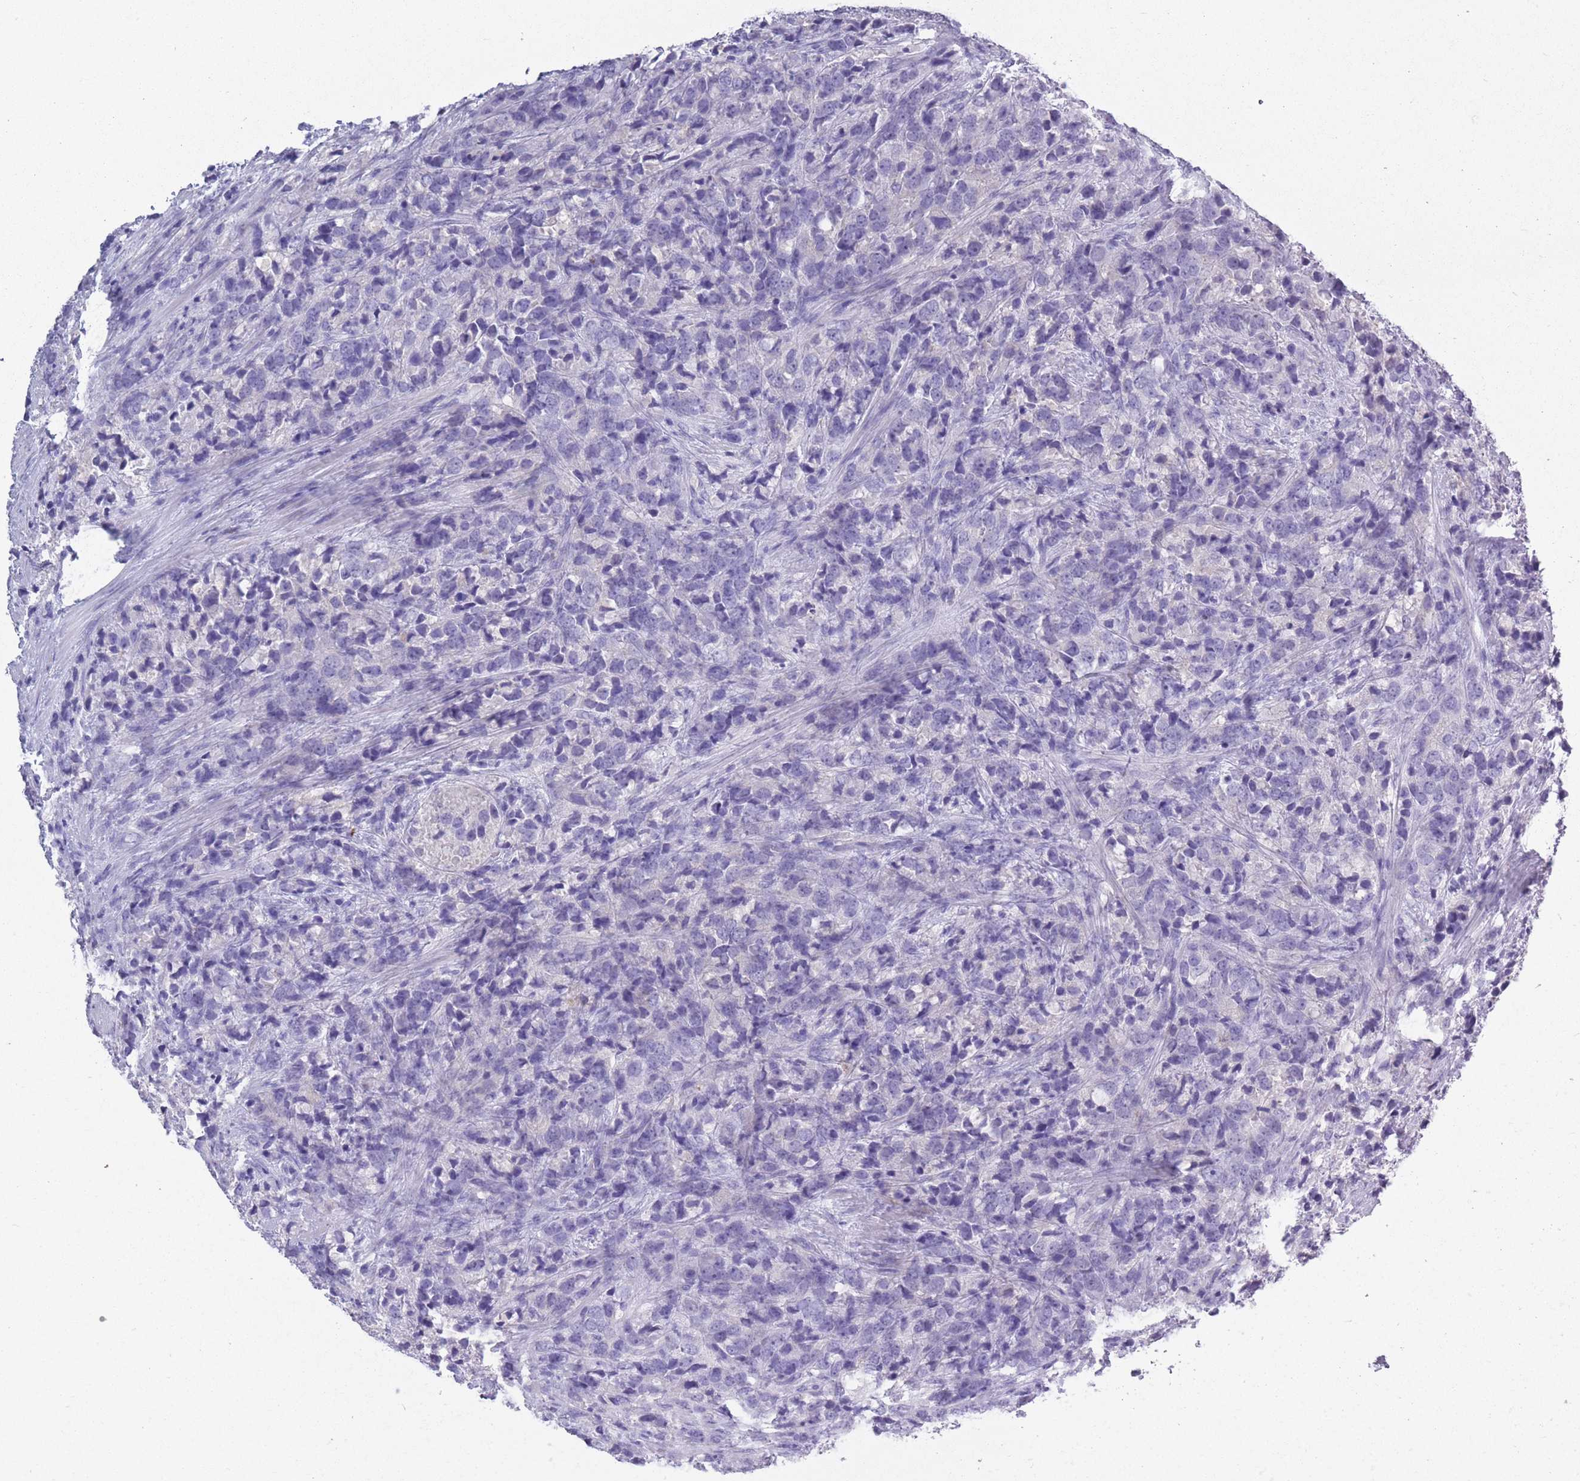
{"staining": {"intensity": "negative", "quantity": "none", "location": "none"}, "tissue": "prostate cancer", "cell_type": "Tumor cells", "image_type": "cancer", "snomed": [{"axis": "morphology", "description": "Adenocarcinoma, High grade"}, {"axis": "topography", "description": "Prostate"}], "caption": "Histopathology image shows no significant protein expression in tumor cells of prostate high-grade adenocarcinoma.", "gene": "OR7C1", "patient": {"sex": "male", "age": 62}}